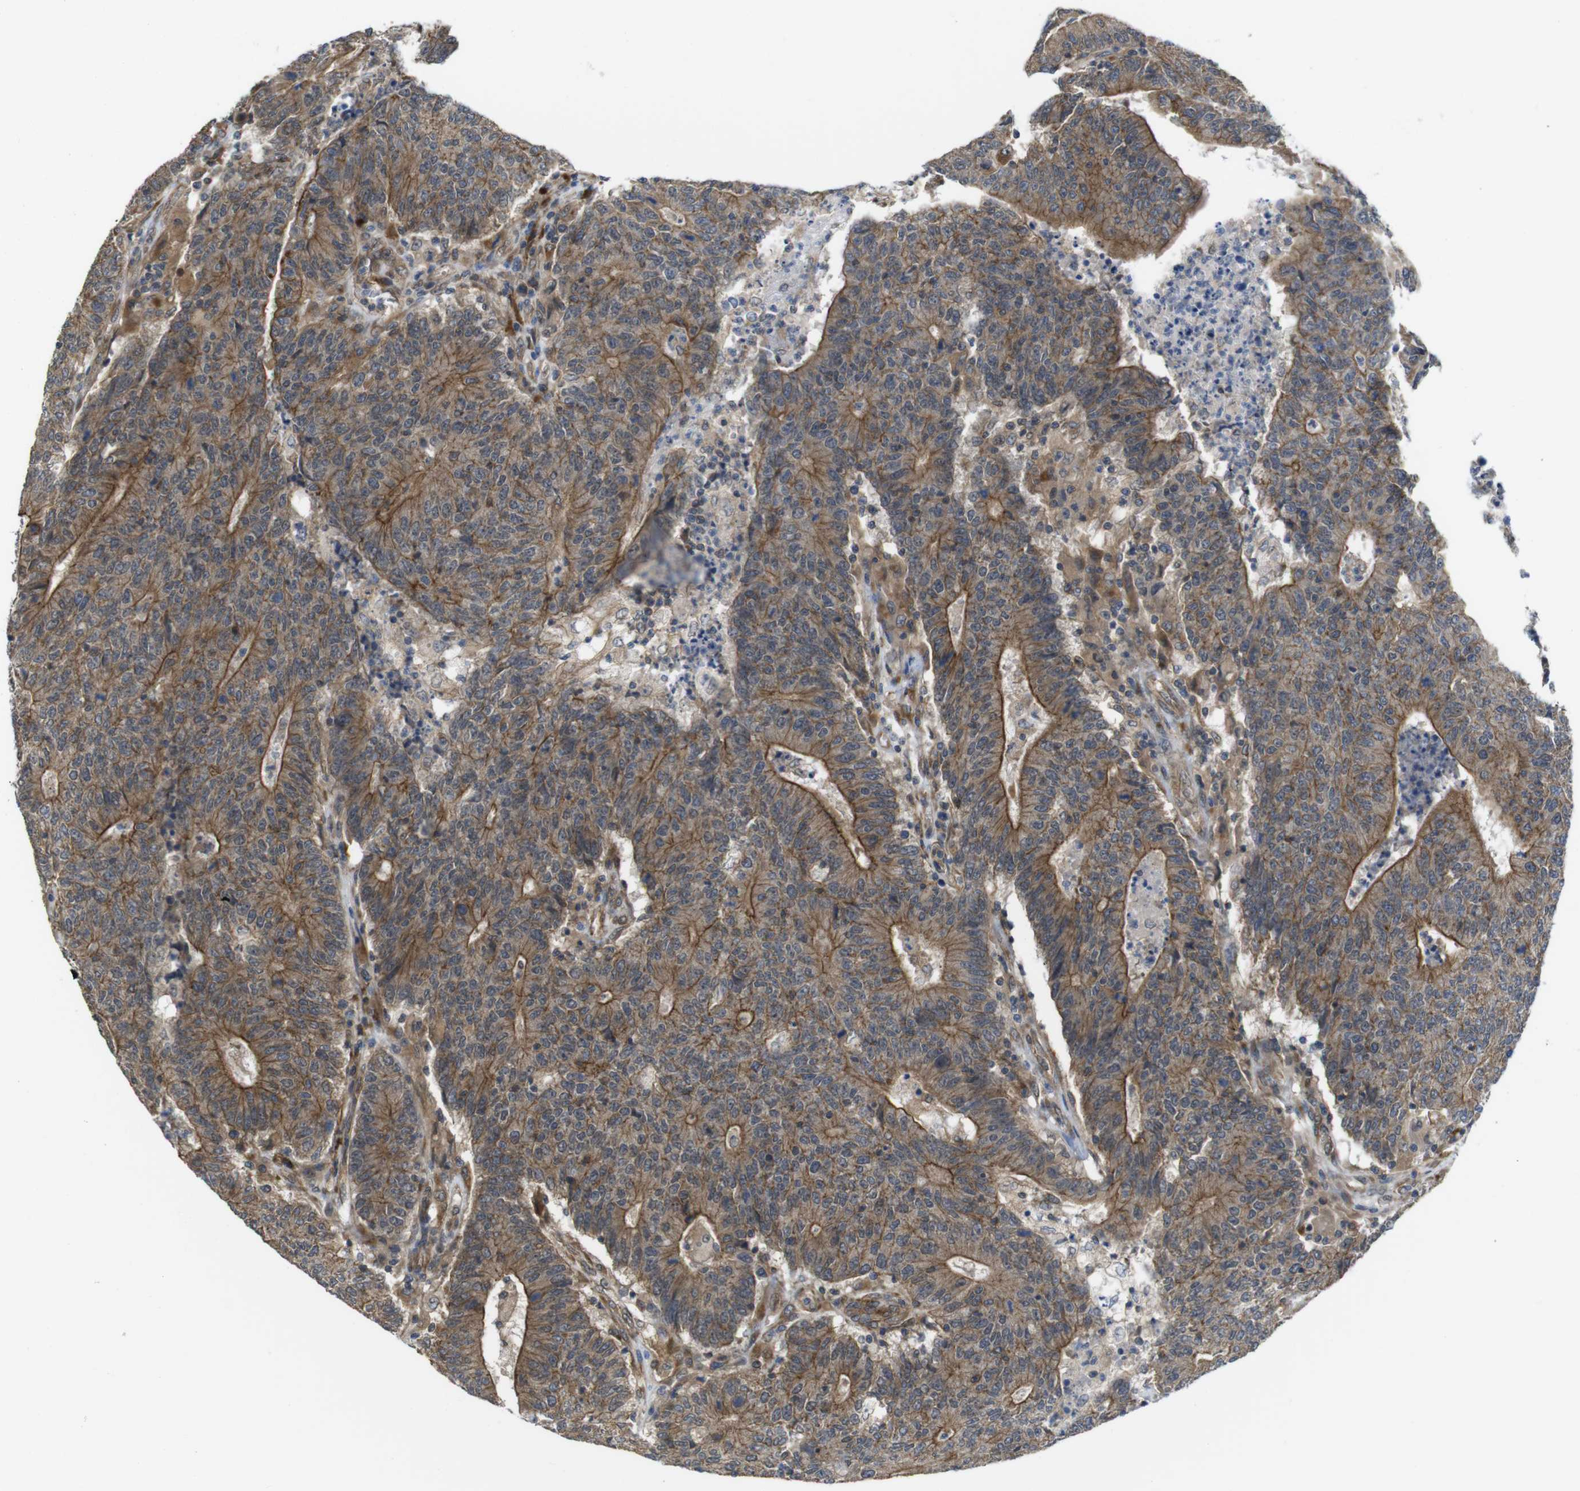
{"staining": {"intensity": "moderate", "quantity": ">75%", "location": "cytoplasmic/membranous"}, "tissue": "colorectal cancer", "cell_type": "Tumor cells", "image_type": "cancer", "snomed": [{"axis": "morphology", "description": "Normal tissue, NOS"}, {"axis": "morphology", "description": "Adenocarcinoma, NOS"}, {"axis": "topography", "description": "Colon"}], "caption": "Colorectal cancer stained with IHC demonstrates moderate cytoplasmic/membranous positivity in about >75% of tumor cells.", "gene": "ZDHHC5", "patient": {"sex": "female", "age": 75}}